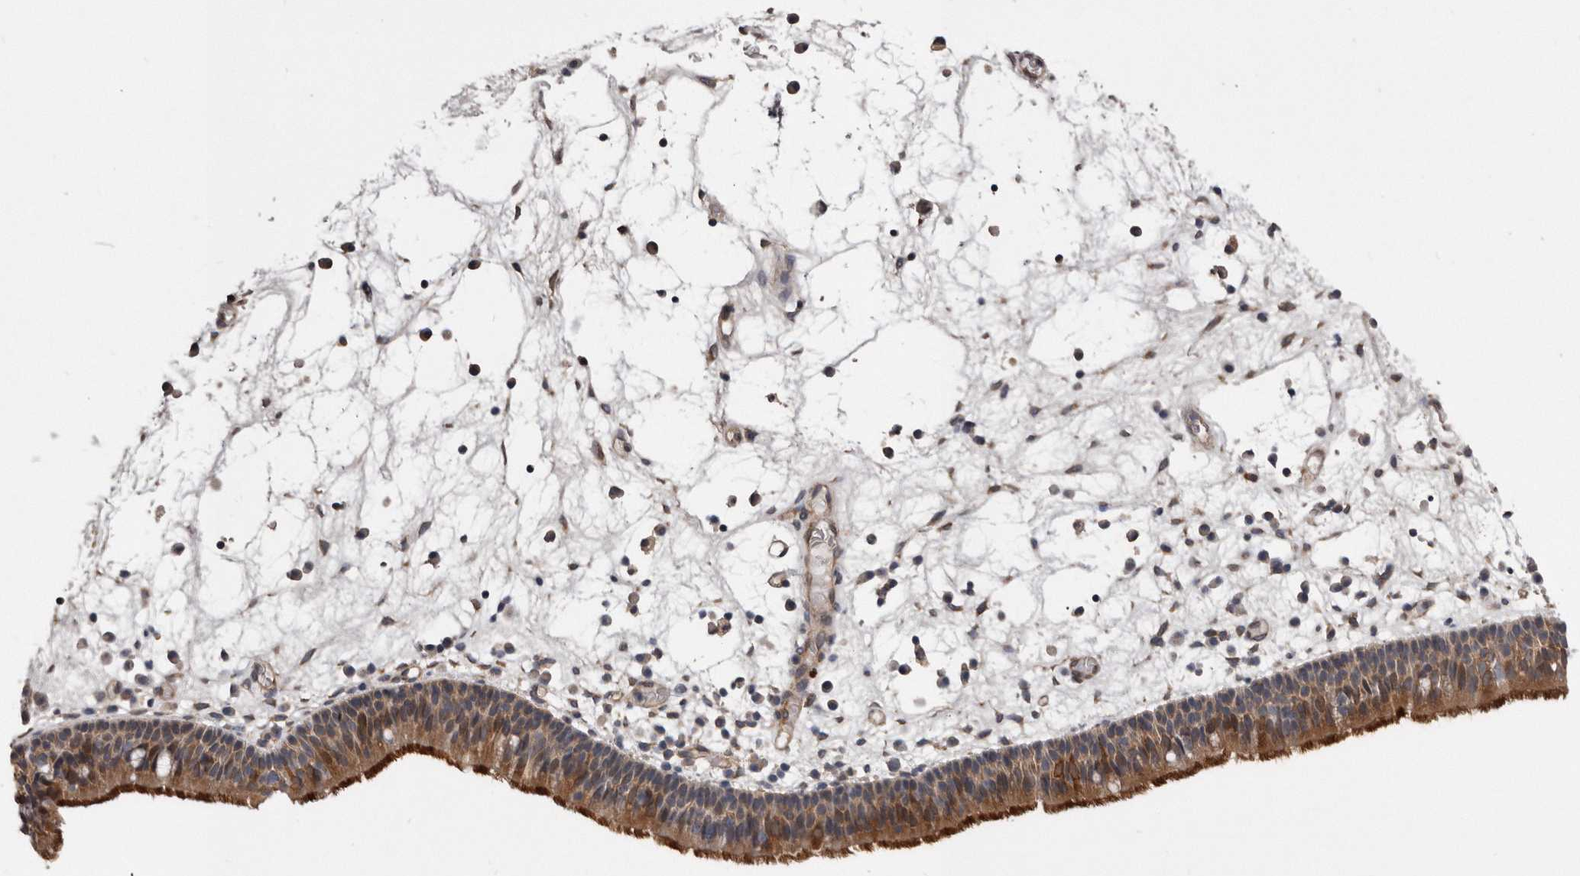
{"staining": {"intensity": "strong", "quantity": "25%-75%", "location": "cytoplasmic/membranous"}, "tissue": "nasopharynx", "cell_type": "Respiratory epithelial cells", "image_type": "normal", "snomed": [{"axis": "morphology", "description": "Normal tissue, NOS"}, {"axis": "morphology", "description": "Inflammation, NOS"}, {"axis": "morphology", "description": "Malignant melanoma, Metastatic site"}, {"axis": "topography", "description": "Nasopharynx"}], "caption": "Protein staining of benign nasopharynx reveals strong cytoplasmic/membranous expression in about 25%-75% of respiratory epithelial cells. The protein is stained brown, and the nuclei are stained in blue (DAB (3,3'-diaminobenzidine) IHC with brightfield microscopy, high magnification).", "gene": "ARMCX1", "patient": {"sex": "male", "age": 70}}